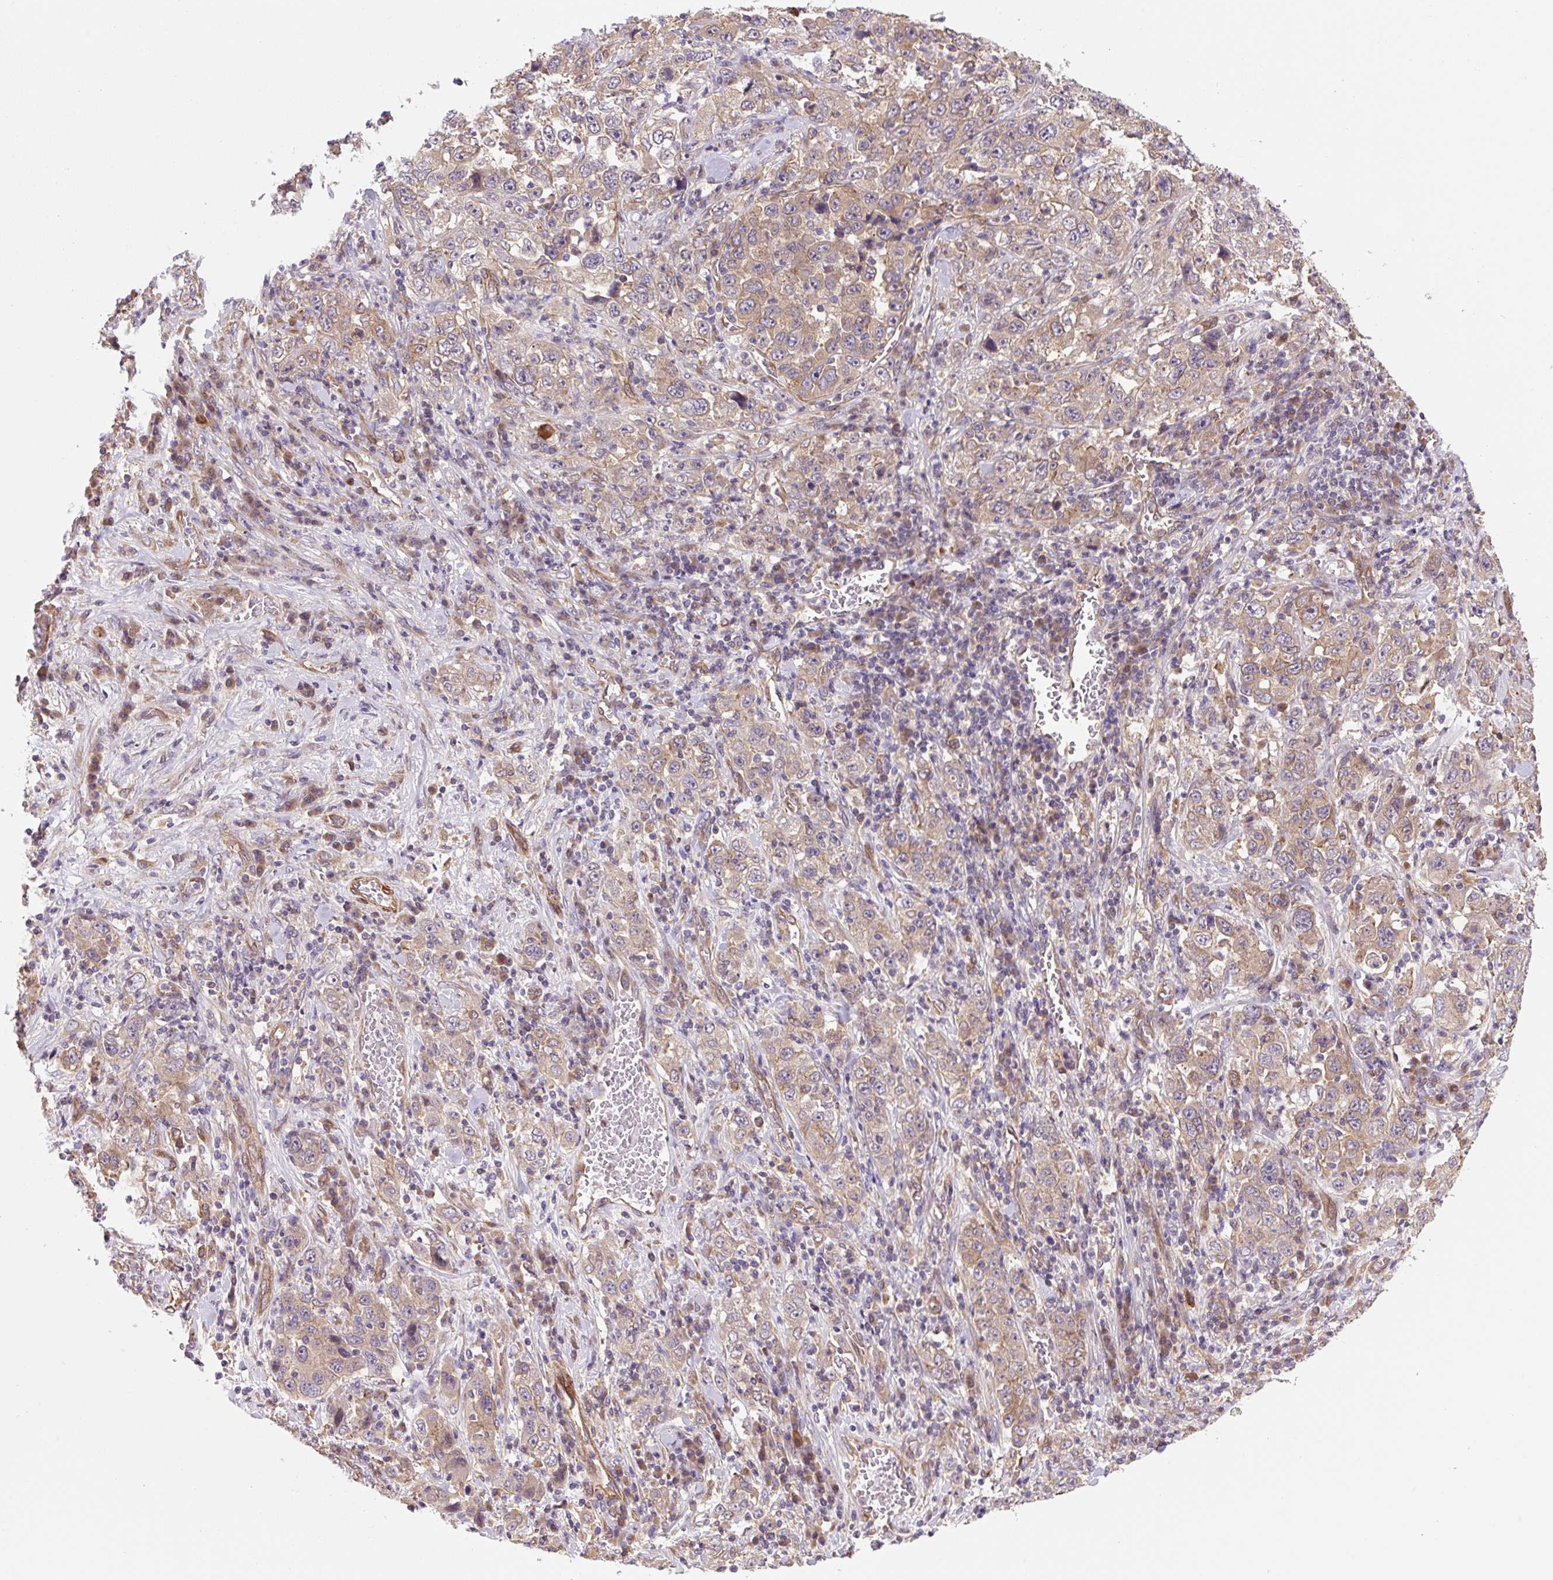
{"staining": {"intensity": "weak", "quantity": ">75%", "location": "cytoplasmic/membranous"}, "tissue": "stomach cancer", "cell_type": "Tumor cells", "image_type": "cancer", "snomed": [{"axis": "morphology", "description": "Normal tissue, NOS"}, {"axis": "morphology", "description": "Adenocarcinoma, NOS"}, {"axis": "topography", "description": "Stomach, upper"}, {"axis": "topography", "description": "Stomach"}], "caption": "Stomach cancer (adenocarcinoma) stained with a protein marker demonstrates weak staining in tumor cells.", "gene": "SEPTIN10", "patient": {"sex": "male", "age": 59}}